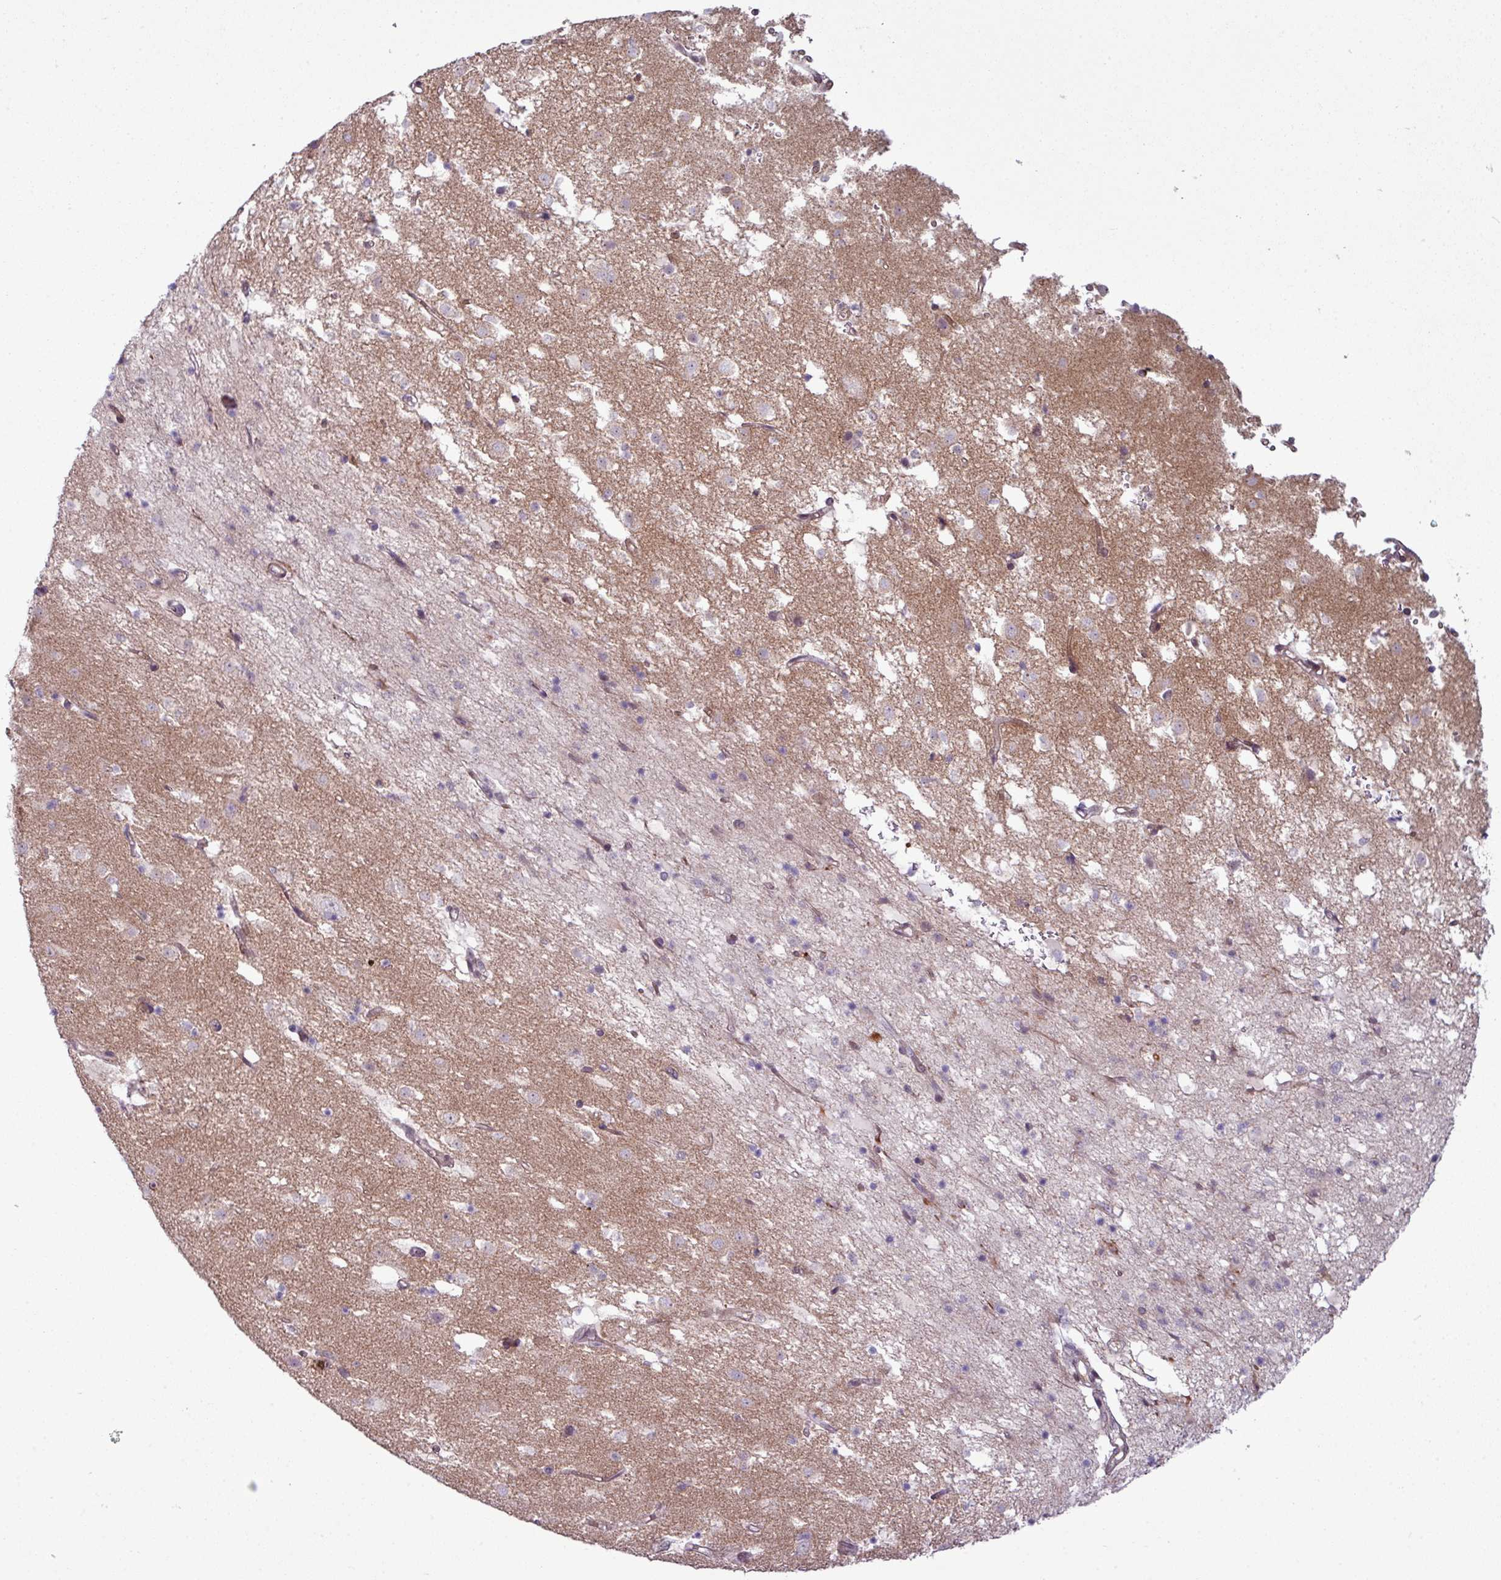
{"staining": {"intensity": "negative", "quantity": "none", "location": "none"}, "tissue": "caudate", "cell_type": "Glial cells", "image_type": "normal", "snomed": [{"axis": "morphology", "description": "Normal tissue, NOS"}, {"axis": "topography", "description": "Lateral ventricle wall"}], "caption": "Normal caudate was stained to show a protein in brown. There is no significant expression in glial cells. The staining is performed using DAB (3,3'-diaminobenzidine) brown chromogen with nuclei counter-stained in using hematoxylin.", "gene": "ZC2HC1C", "patient": {"sex": "male", "age": 58}}